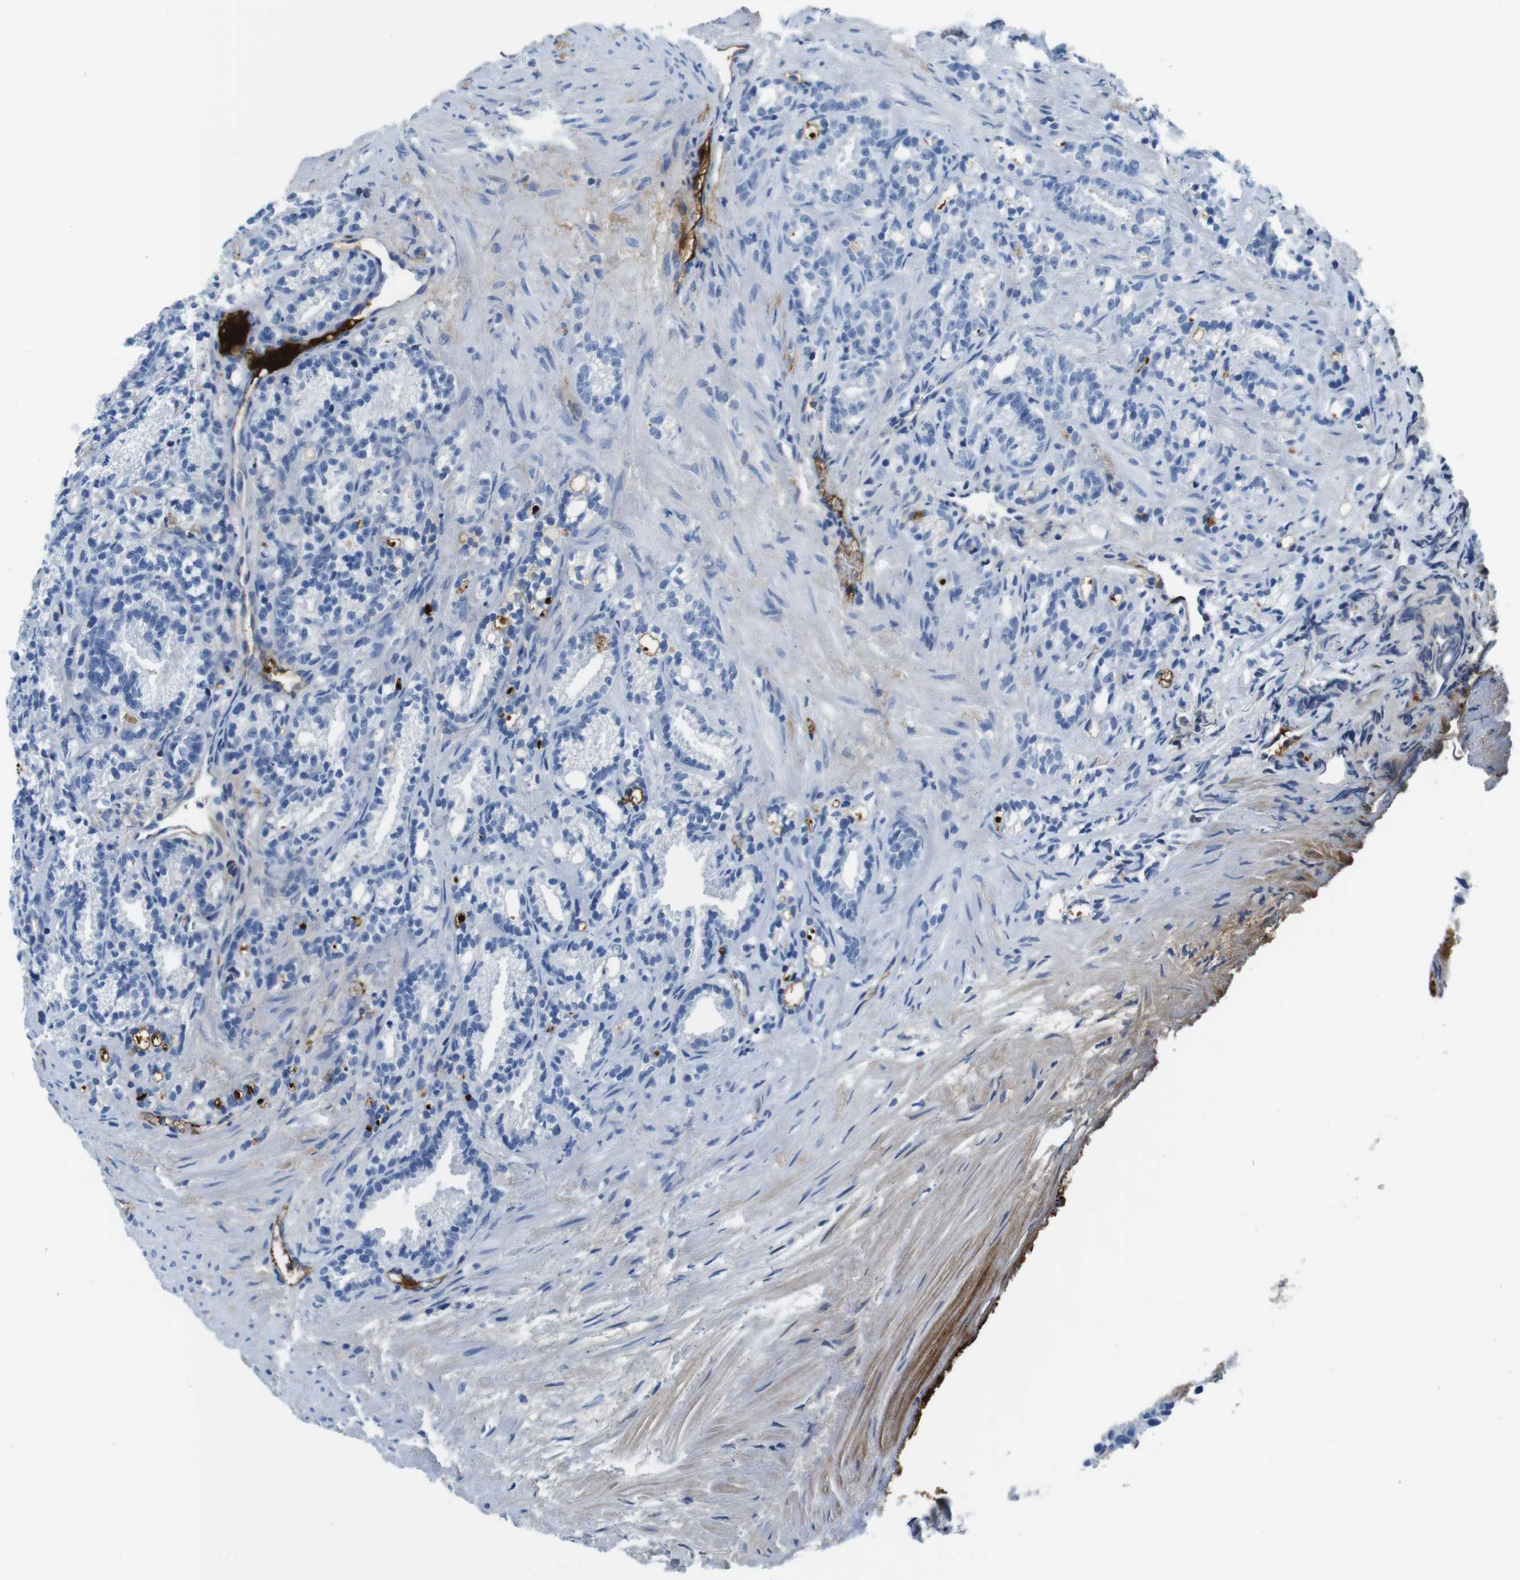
{"staining": {"intensity": "negative", "quantity": "none", "location": "none"}, "tissue": "prostate cancer", "cell_type": "Tumor cells", "image_type": "cancer", "snomed": [{"axis": "morphology", "description": "Adenocarcinoma, Low grade"}, {"axis": "topography", "description": "Prostate"}], "caption": "A photomicrograph of adenocarcinoma (low-grade) (prostate) stained for a protein demonstrates no brown staining in tumor cells. (Brightfield microscopy of DAB immunohistochemistry (IHC) at high magnification).", "gene": "IGKC", "patient": {"sex": "male", "age": 89}}